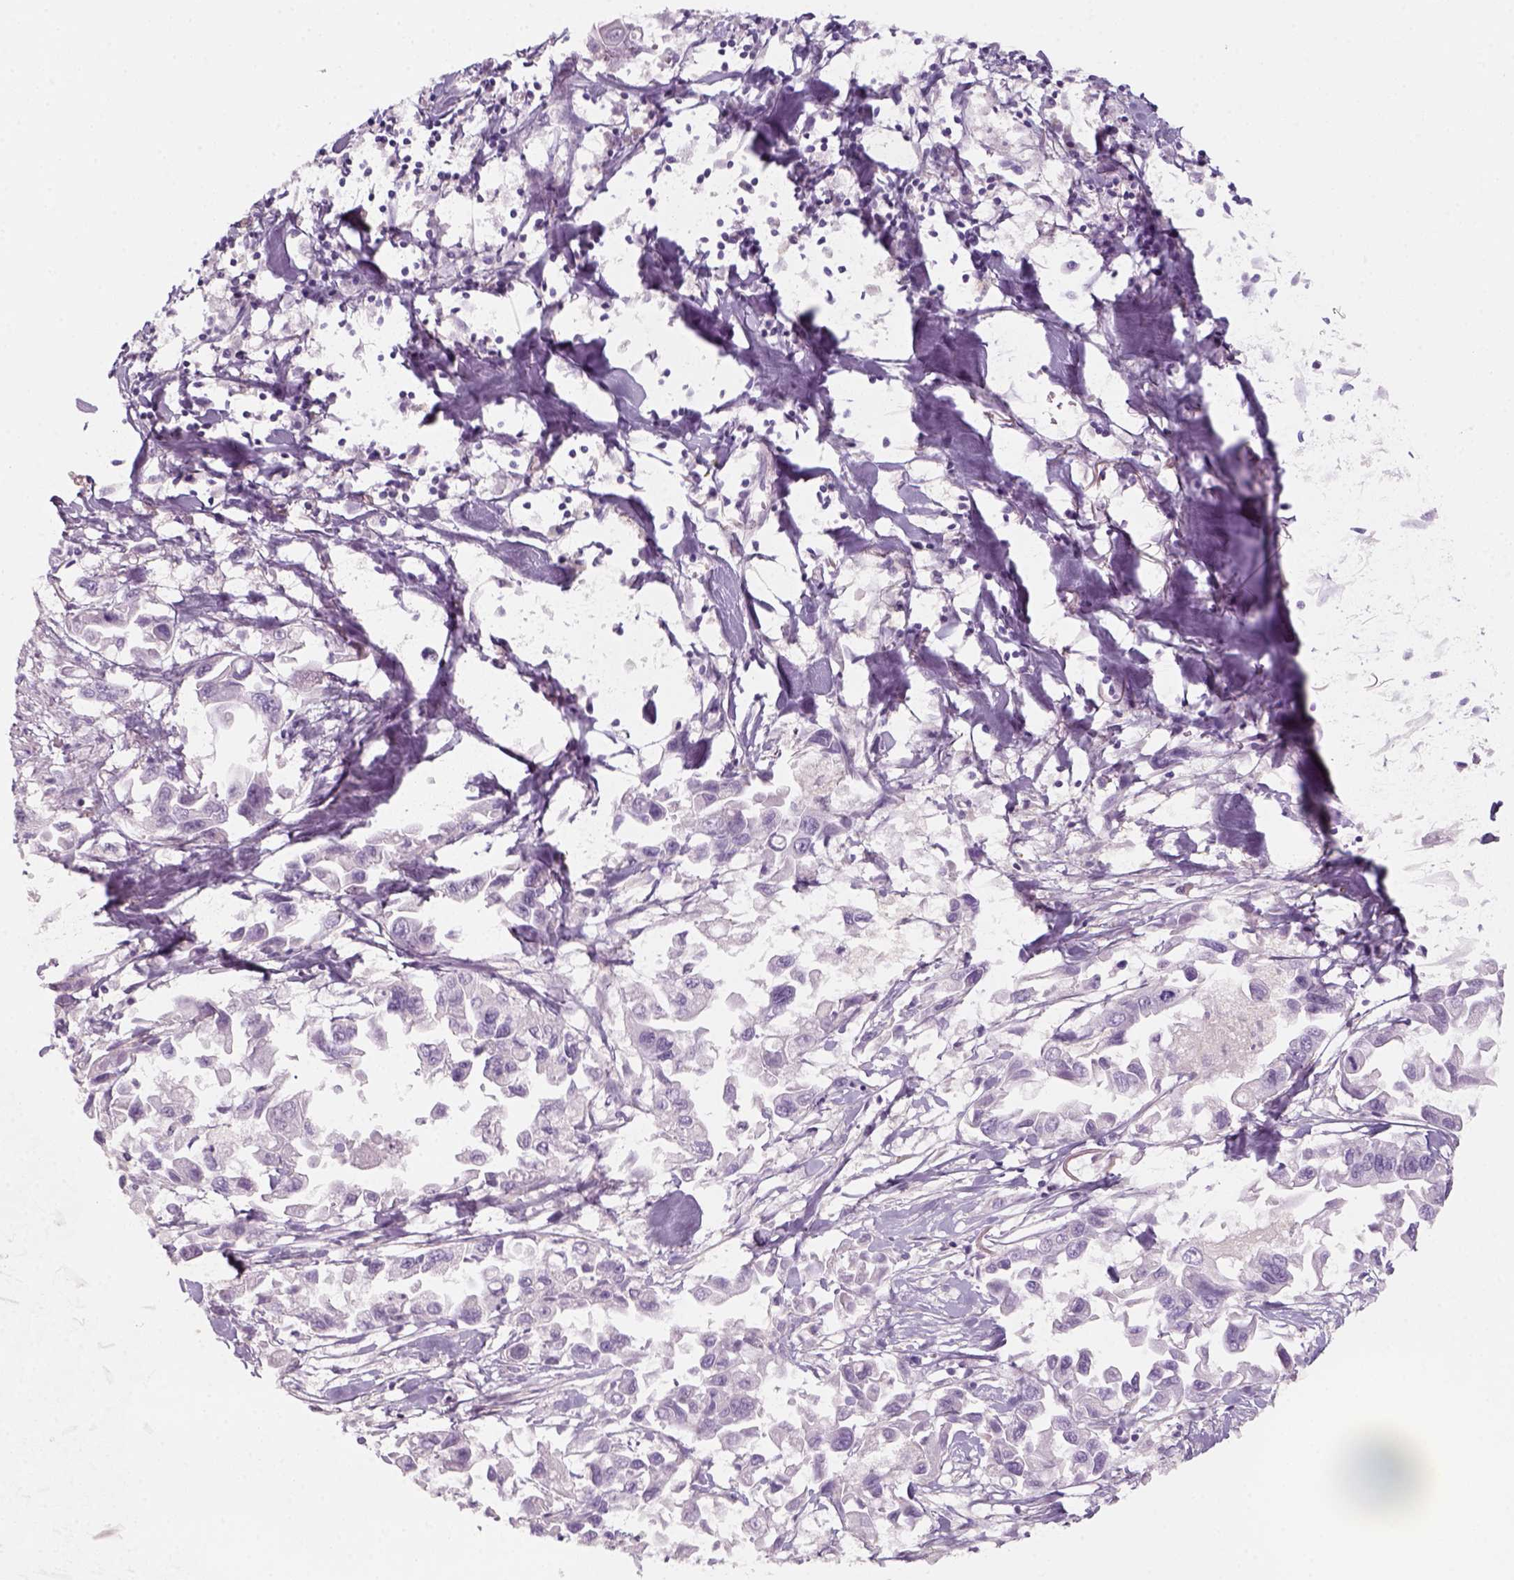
{"staining": {"intensity": "negative", "quantity": "none", "location": "none"}, "tissue": "pancreatic cancer", "cell_type": "Tumor cells", "image_type": "cancer", "snomed": [{"axis": "morphology", "description": "Adenocarcinoma, NOS"}, {"axis": "topography", "description": "Pancreas"}], "caption": "This histopathology image is of pancreatic cancer (adenocarcinoma) stained with immunohistochemistry to label a protein in brown with the nuclei are counter-stained blue. There is no expression in tumor cells.", "gene": "KRT25", "patient": {"sex": "female", "age": 83}}